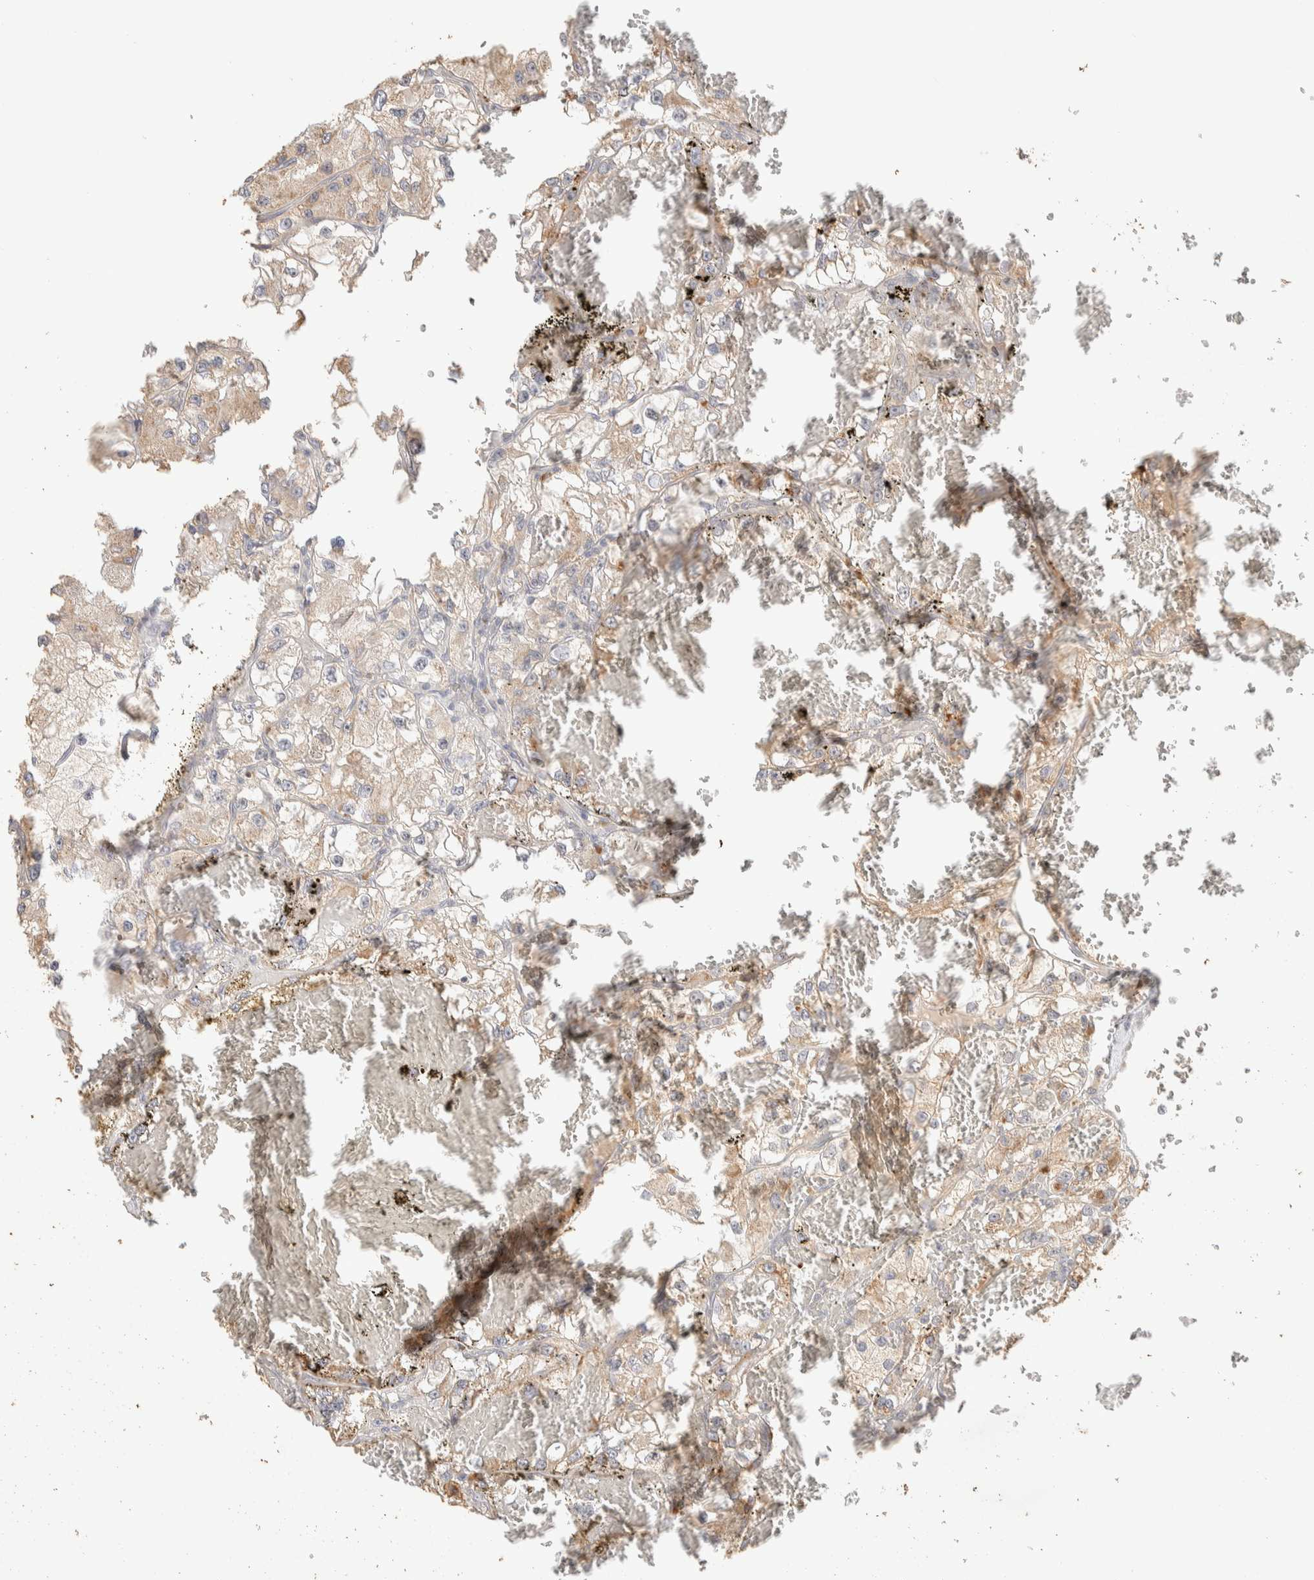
{"staining": {"intensity": "weak", "quantity": ">75%", "location": "cytoplasmic/membranous"}, "tissue": "renal cancer", "cell_type": "Tumor cells", "image_type": "cancer", "snomed": [{"axis": "morphology", "description": "Adenocarcinoma, NOS"}, {"axis": "topography", "description": "Kidney"}], "caption": "Adenocarcinoma (renal) stained with IHC exhibits weak cytoplasmic/membranous expression in approximately >75% of tumor cells.", "gene": "ITPA", "patient": {"sex": "female", "age": 57}}